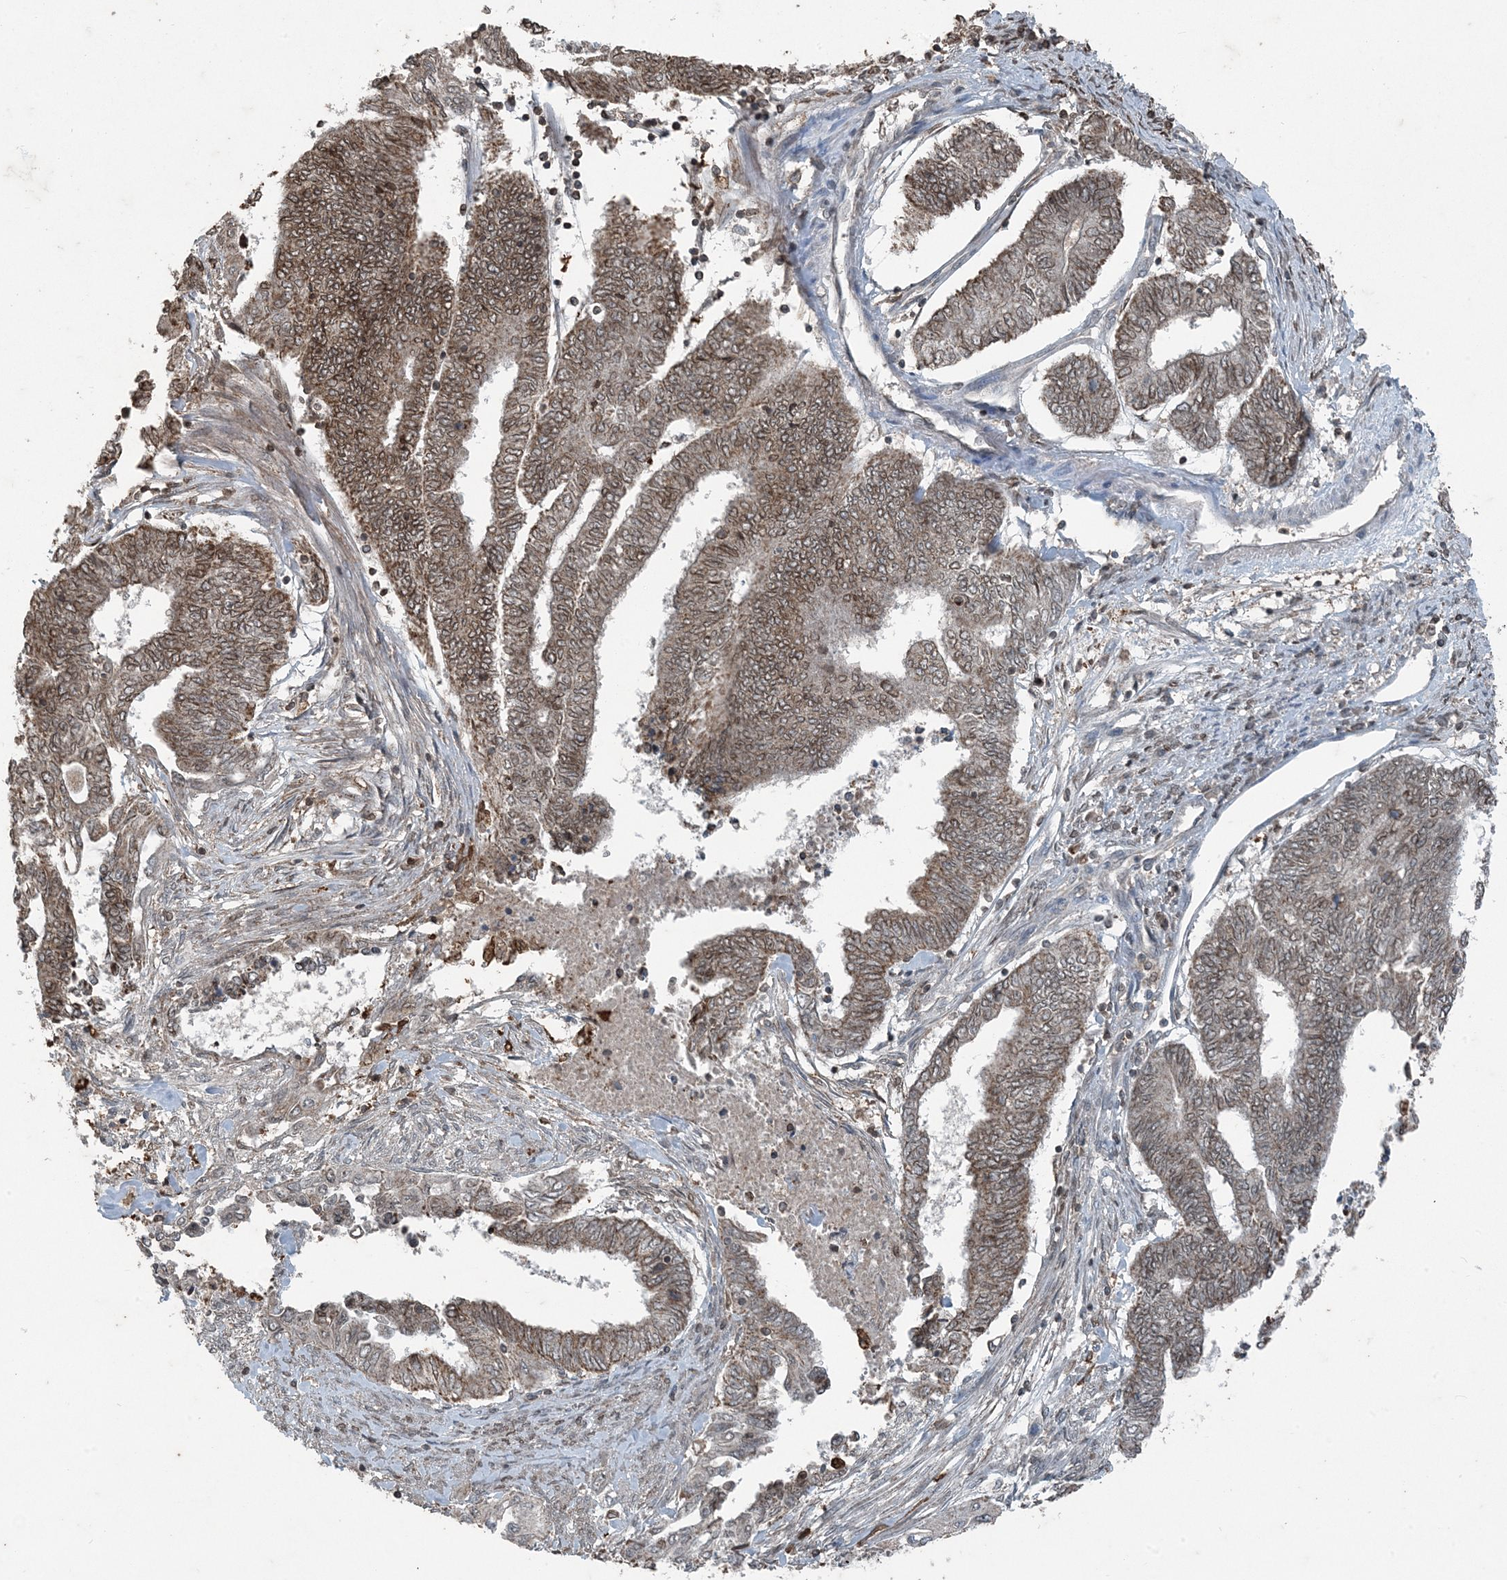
{"staining": {"intensity": "moderate", "quantity": ">75%", "location": "cytoplasmic/membranous,nuclear"}, "tissue": "endometrial cancer", "cell_type": "Tumor cells", "image_type": "cancer", "snomed": [{"axis": "morphology", "description": "Adenocarcinoma, NOS"}, {"axis": "topography", "description": "Uterus"}, {"axis": "topography", "description": "Endometrium"}], "caption": "High-magnification brightfield microscopy of endometrial adenocarcinoma stained with DAB (3,3'-diaminobenzidine) (brown) and counterstained with hematoxylin (blue). tumor cells exhibit moderate cytoplasmic/membranous and nuclear staining is seen in approximately>75% of cells. The staining was performed using DAB, with brown indicating positive protein expression. Nuclei are stained blue with hematoxylin.", "gene": "GNL1", "patient": {"sex": "female", "age": 70}}